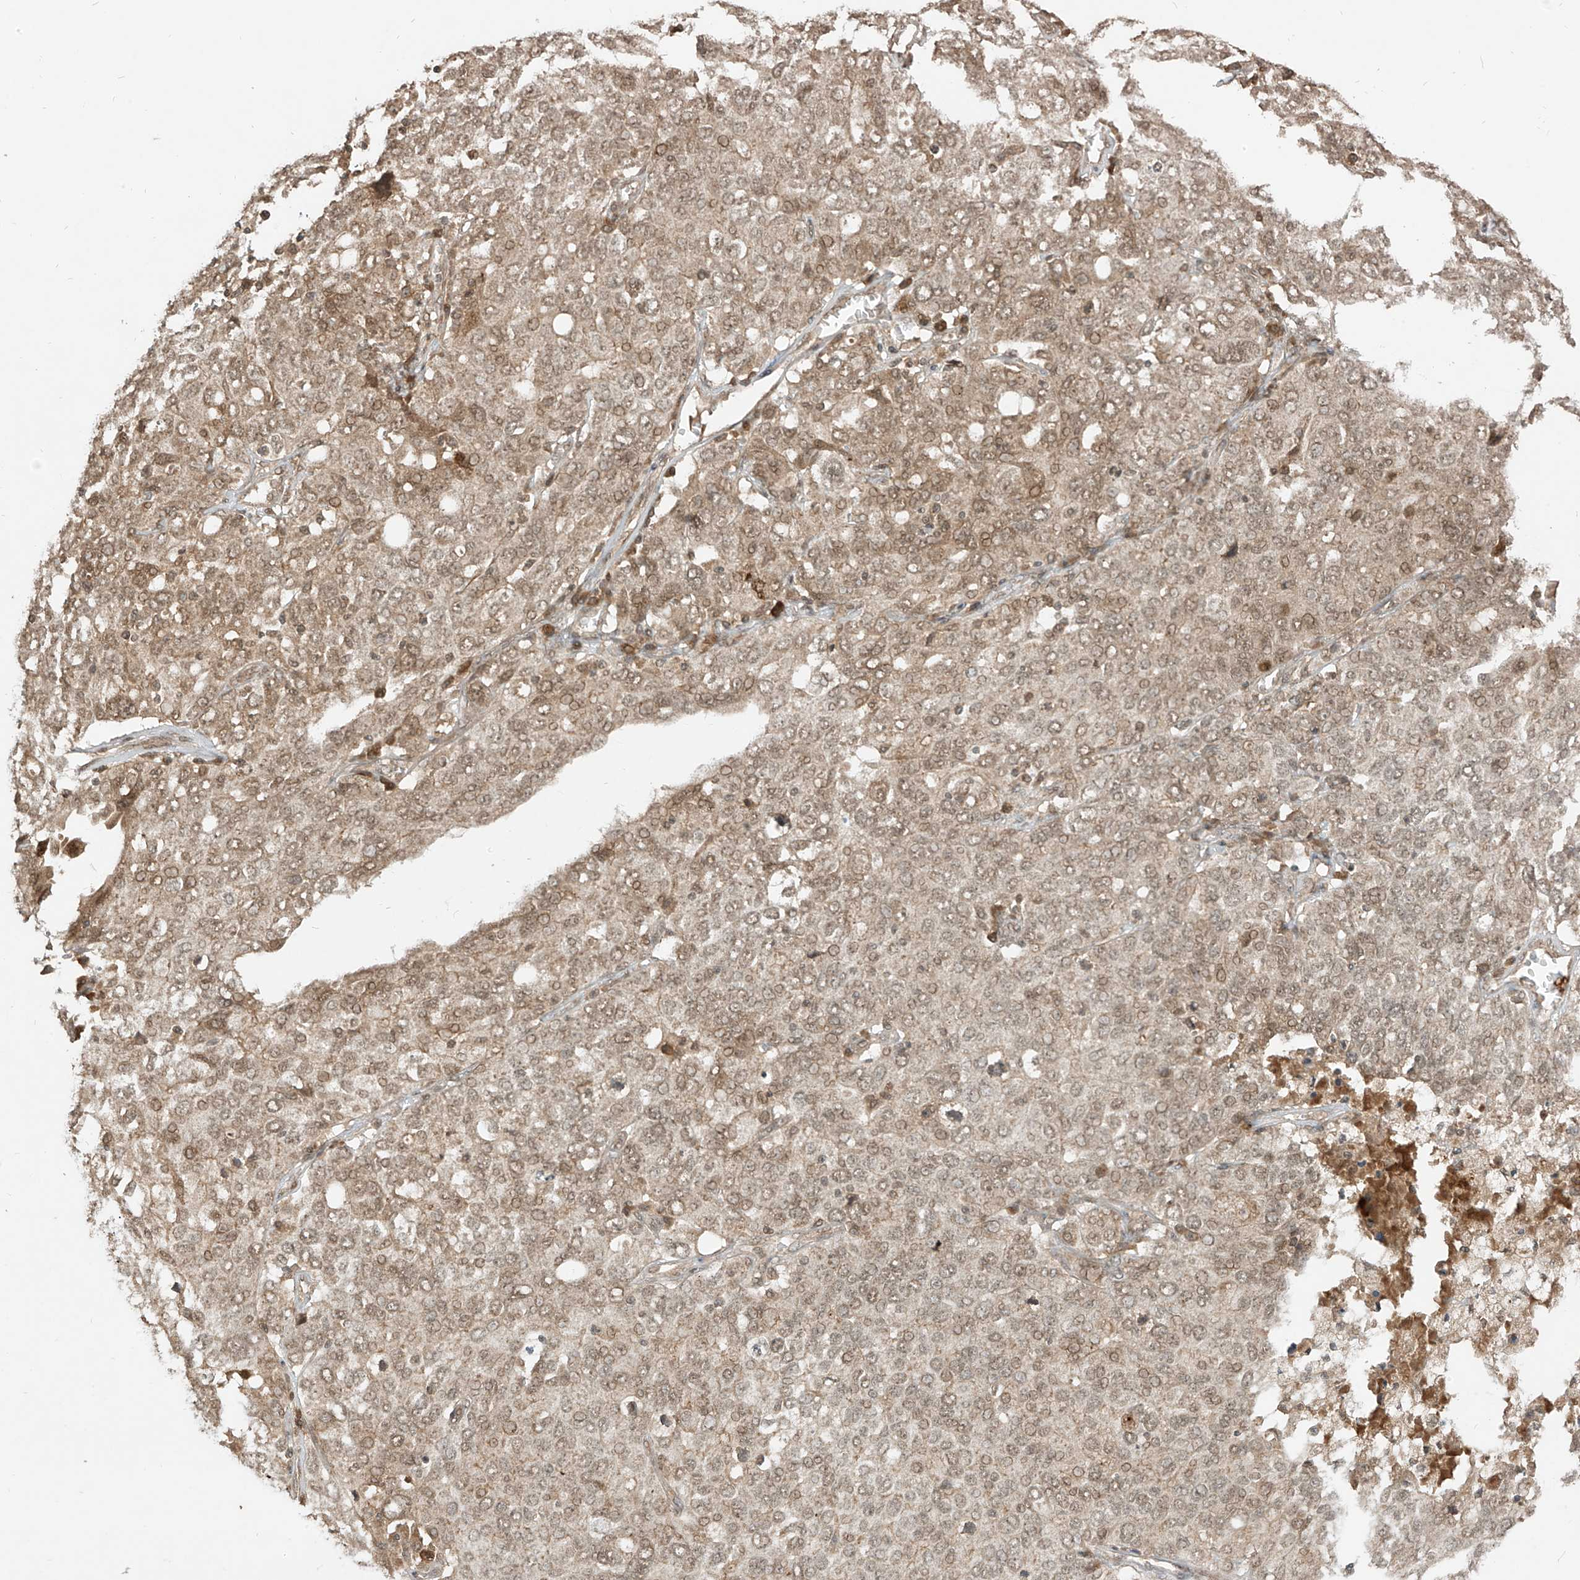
{"staining": {"intensity": "weak", "quantity": ">75%", "location": "cytoplasmic/membranous,nuclear"}, "tissue": "ovarian cancer", "cell_type": "Tumor cells", "image_type": "cancer", "snomed": [{"axis": "morphology", "description": "Carcinoma, endometroid"}, {"axis": "topography", "description": "Ovary"}], "caption": "The image shows immunohistochemical staining of ovarian cancer. There is weak cytoplasmic/membranous and nuclear expression is seen in about >75% of tumor cells.", "gene": "LCOR", "patient": {"sex": "female", "age": 62}}